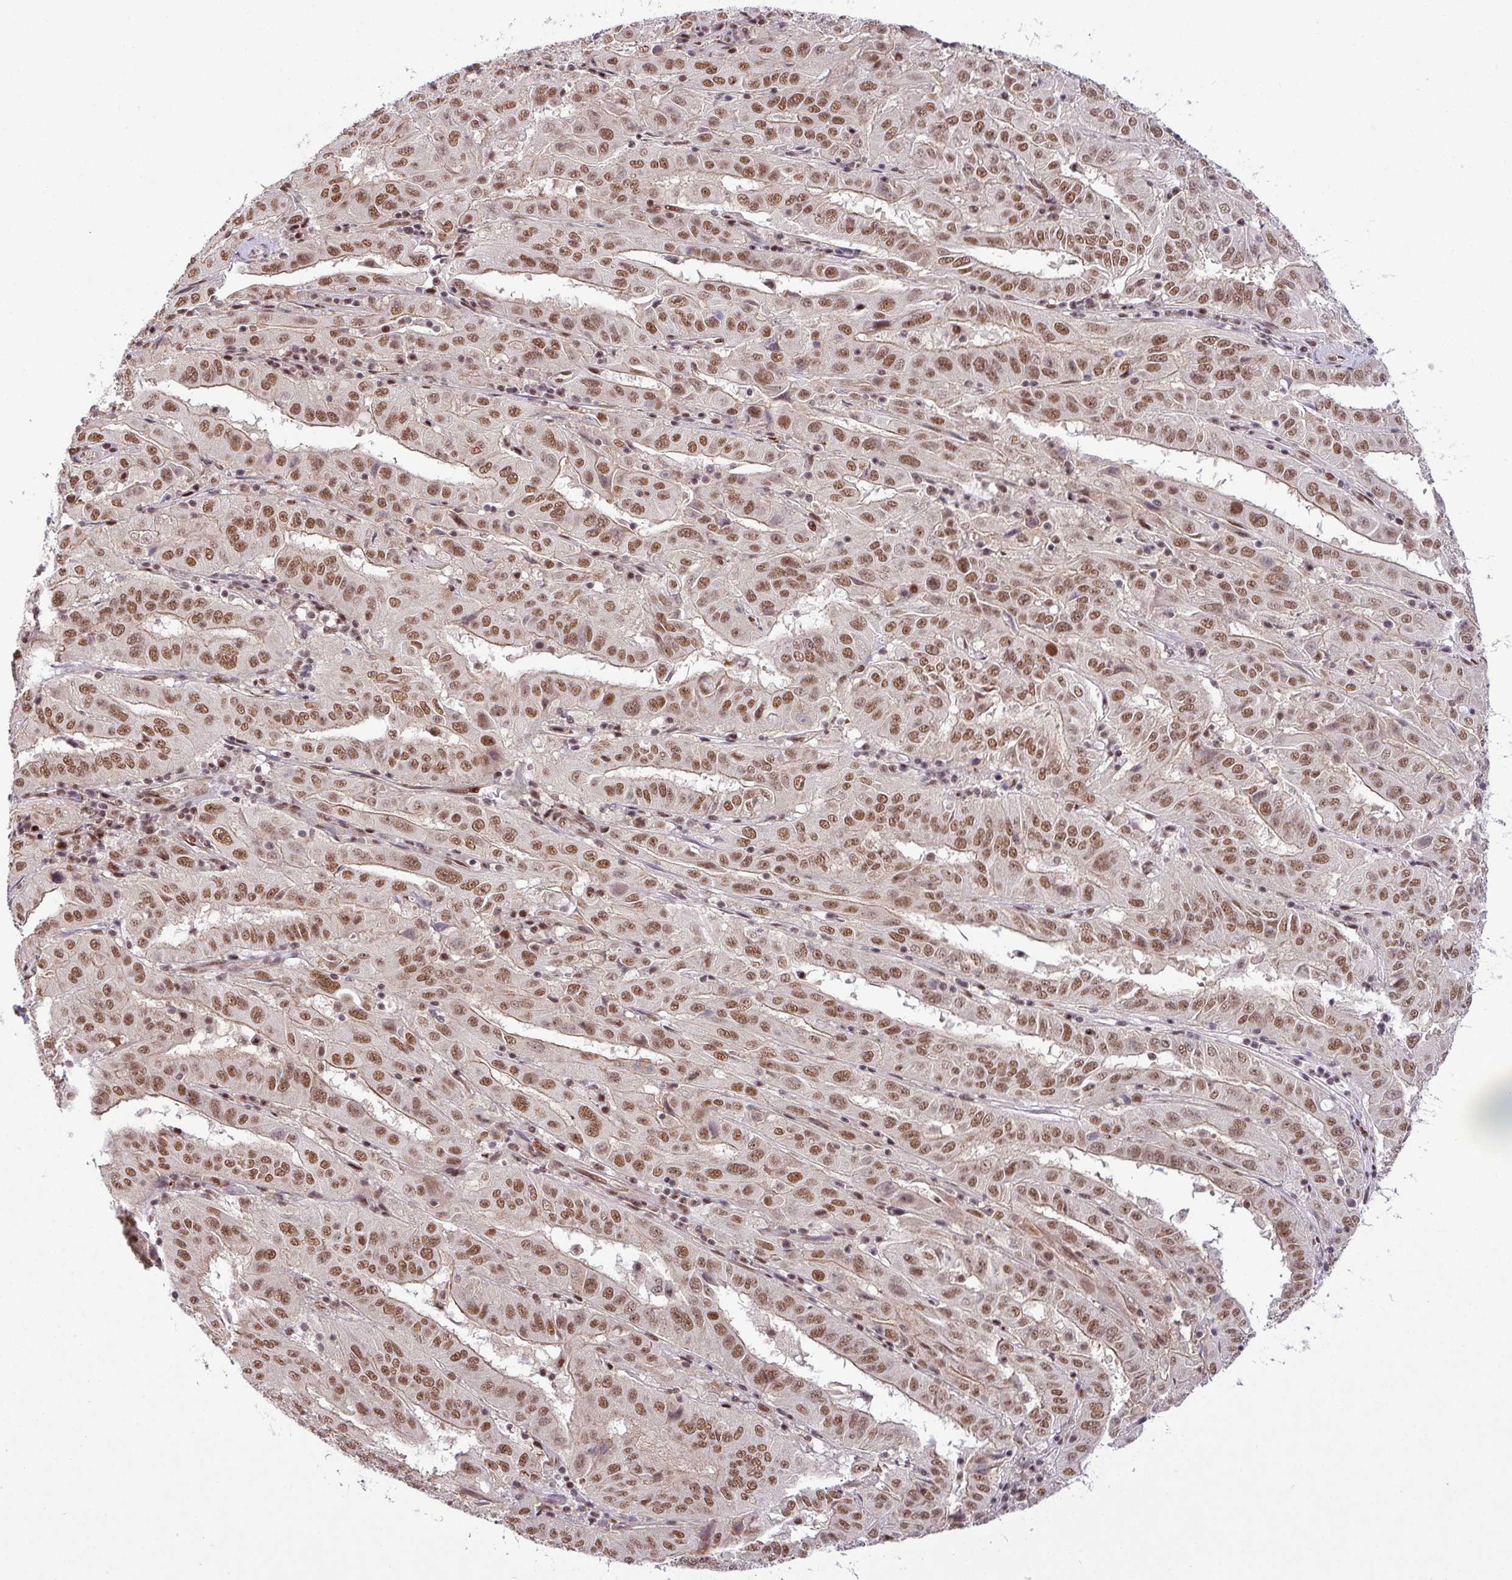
{"staining": {"intensity": "moderate", "quantity": ">75%", "location": "nuclear"}, "tissue": "pancreatic cancer", "cell_type": "Tumor cells", "image_type": "cancer", "snomed": [{"axis": "morphology", "description": "Adenocarcinoma, NOS"}, {"axis": "topography", "description": "Pancreas"}], "caption": "Immunohistochemical staining of adenocarcinoma (pancreatic) reveals medium levels of moderate nuclear protein positivity in about >75% of tumor cells.", "gene": "SRSF2", "patient": {"sex": "male", "age": 63}}